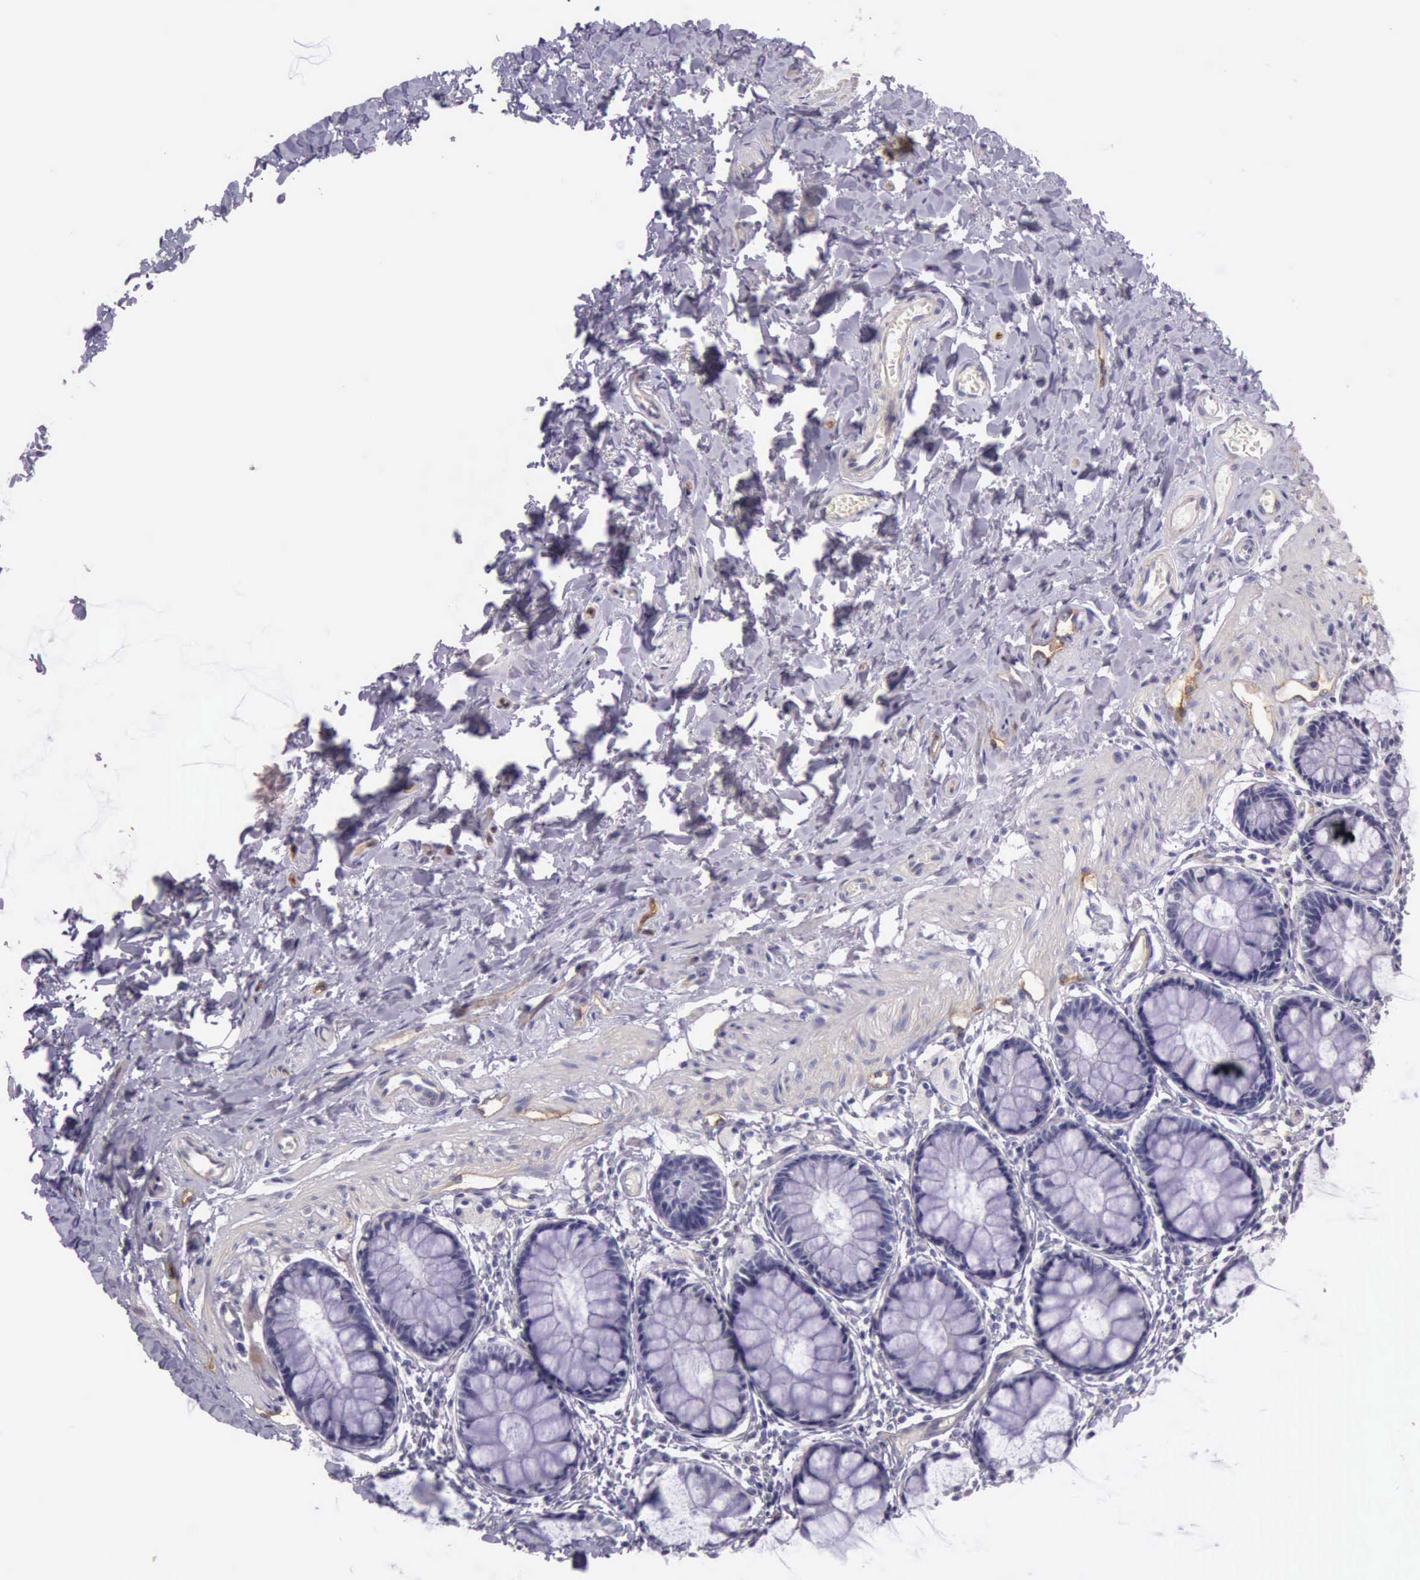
{"staining": {"intensity": "negative", "quantity": "none", "location": "none"}, "tissue": "rectum", "cell_type": "Glandular cells", "image_type": "normal", "snomed": [{"axis": "morphology", "description": "Normal tissue, NOS"}, {"axis": "topography", "description": "Rectum"}], "caption": "Immunohistochemistry (IHC) of normal human rectum shows no expression in glandular cells. Brightfield microscopy of immunohistochemistry stained with DAB (brown) and hematoxylin (blue), captured at high magnification.", "gene": "TCEANC", "patient": {"sex": "male", "age": 86}}